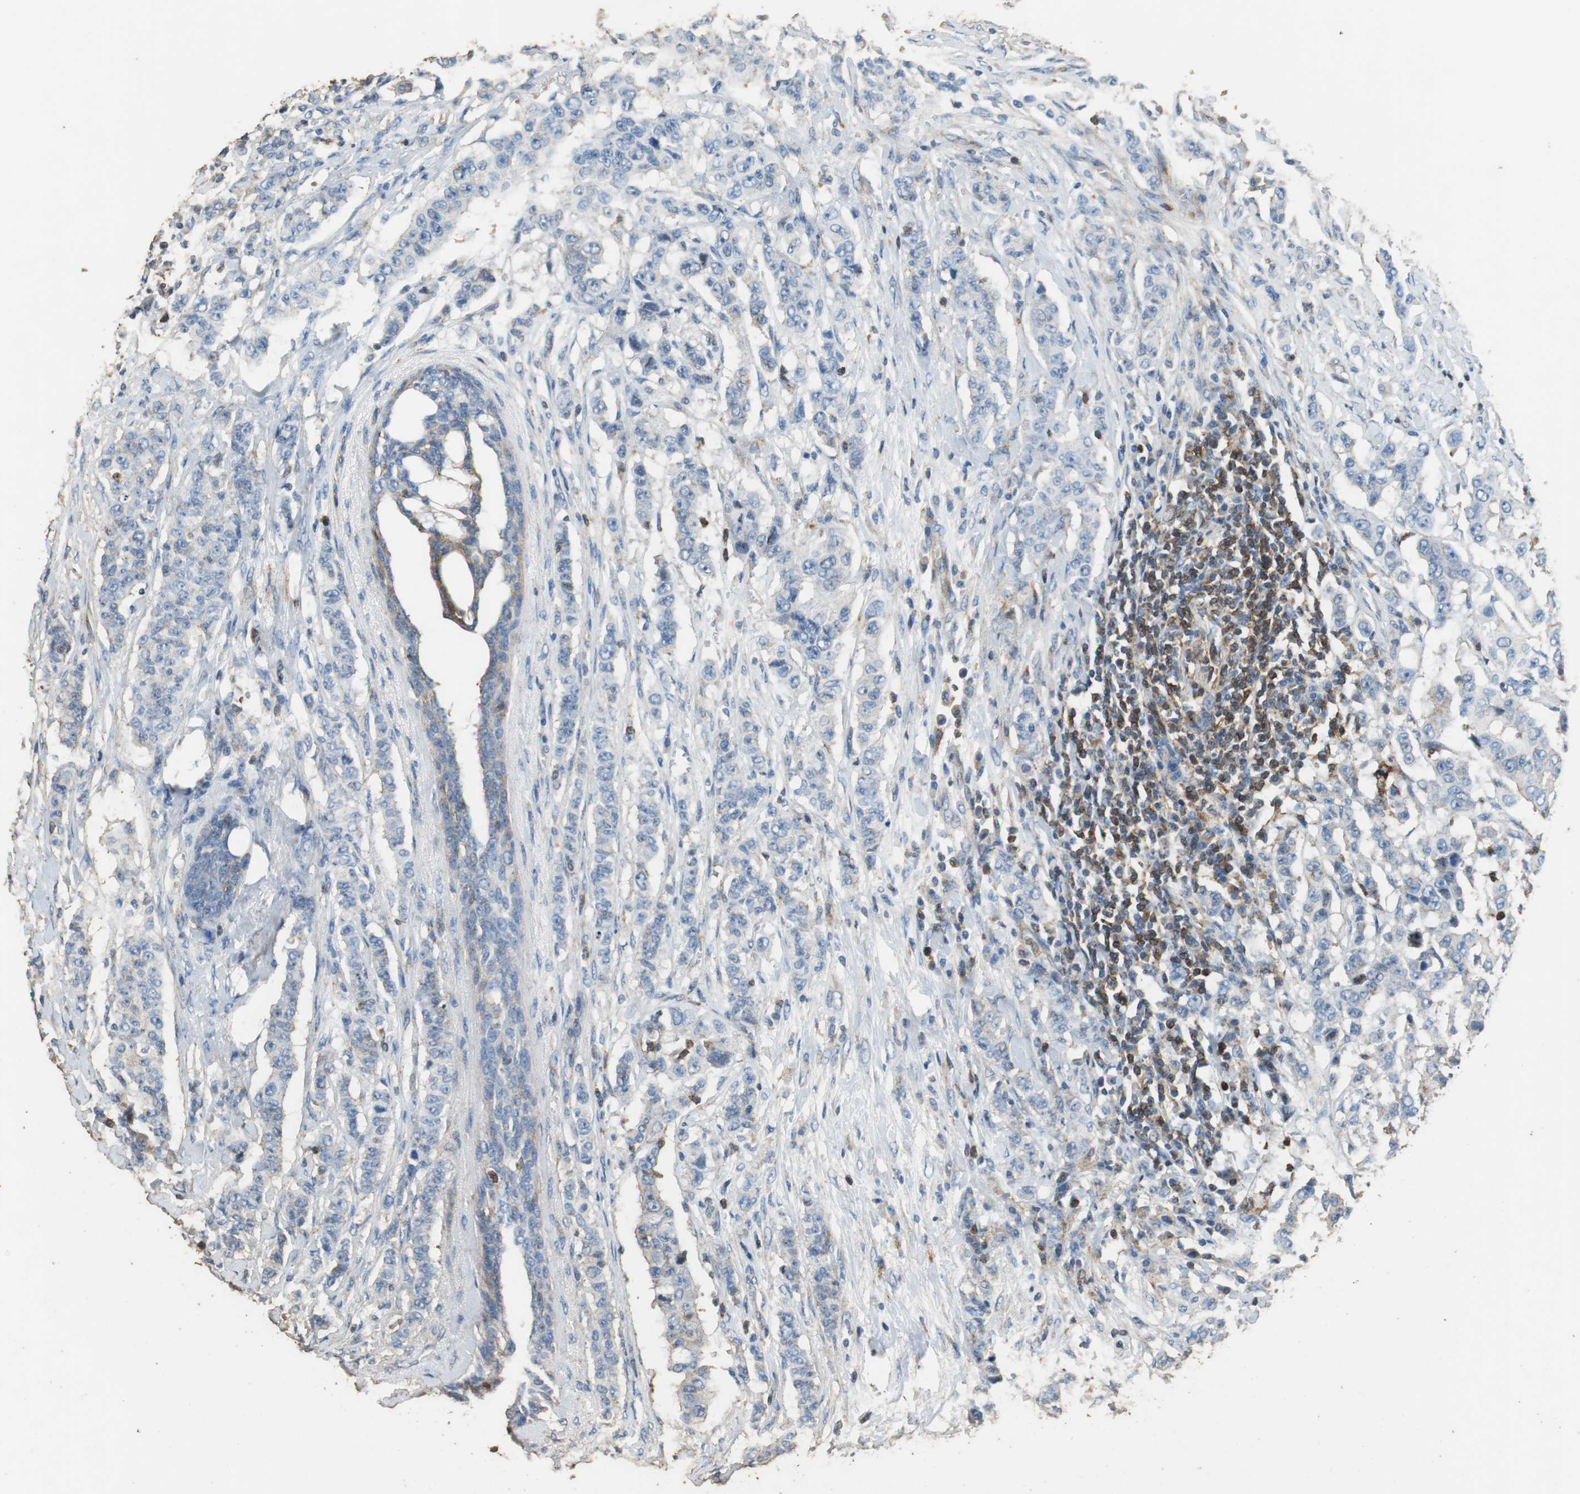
{"staining": {"intensity": "weak", "quantity": "<25%", "location": "cytoplasmic/membranous"}, "tissue": "breast cancer", "cell_type": "Tumor cells", "image_type": "cancer", "snomed": [{"axis": "morphology", "description": "Duct carcinoma"}, {"axis": "topography", "description": "Breast"}], "caption": "IHC of human breast infiltrating ductal carcinoma exhibits no positivity in tumor cells. (Stains: DAB (3,3'-diaminobenzidine) IHC with hematoxylin counter stain, Microscopy: brightfield microscopy at high magnification).", "gene": "PRKRA", "patient": {"sex": "female", "age": 40}}